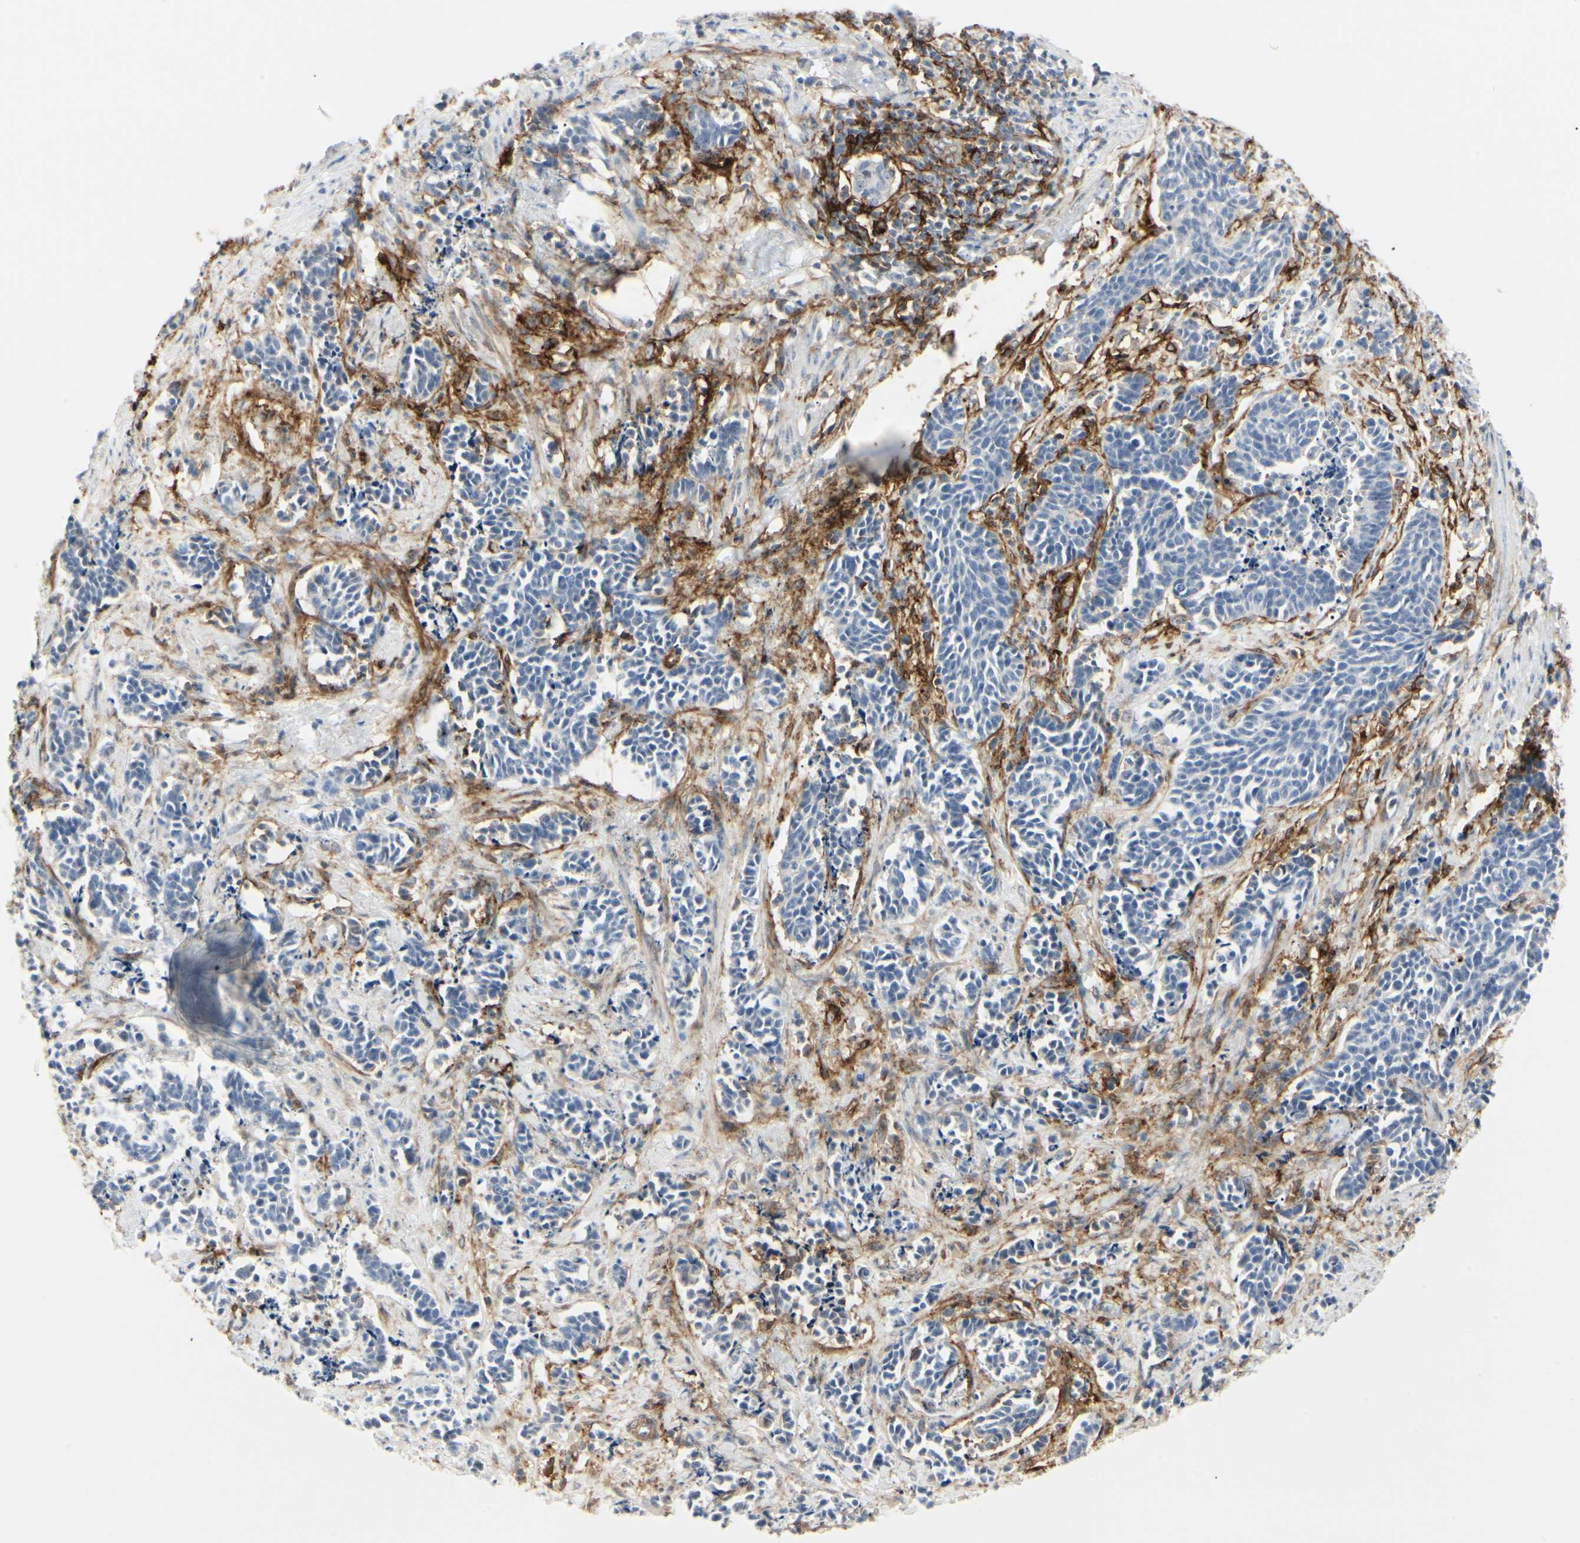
{"staining": {"intensity": "negative", "quantity": "none", "location": "none"}, "tissue": "cervical cancer", "cell_type": "Tumor cells", "image_type": "cancer", "snomed": [{"axis": "morphology", "description": "Squamous cell carcinoma, NOS"}, {"axis": "topography", "description": "Cervix"}], "caption": "The immunohistochemistry photomicrograph has no significant staining in tumor cells of squamous cell carcinoma (cervical) tissue.", "gene": "GGT5", "patient": {"sex": "female", "age": 35}}